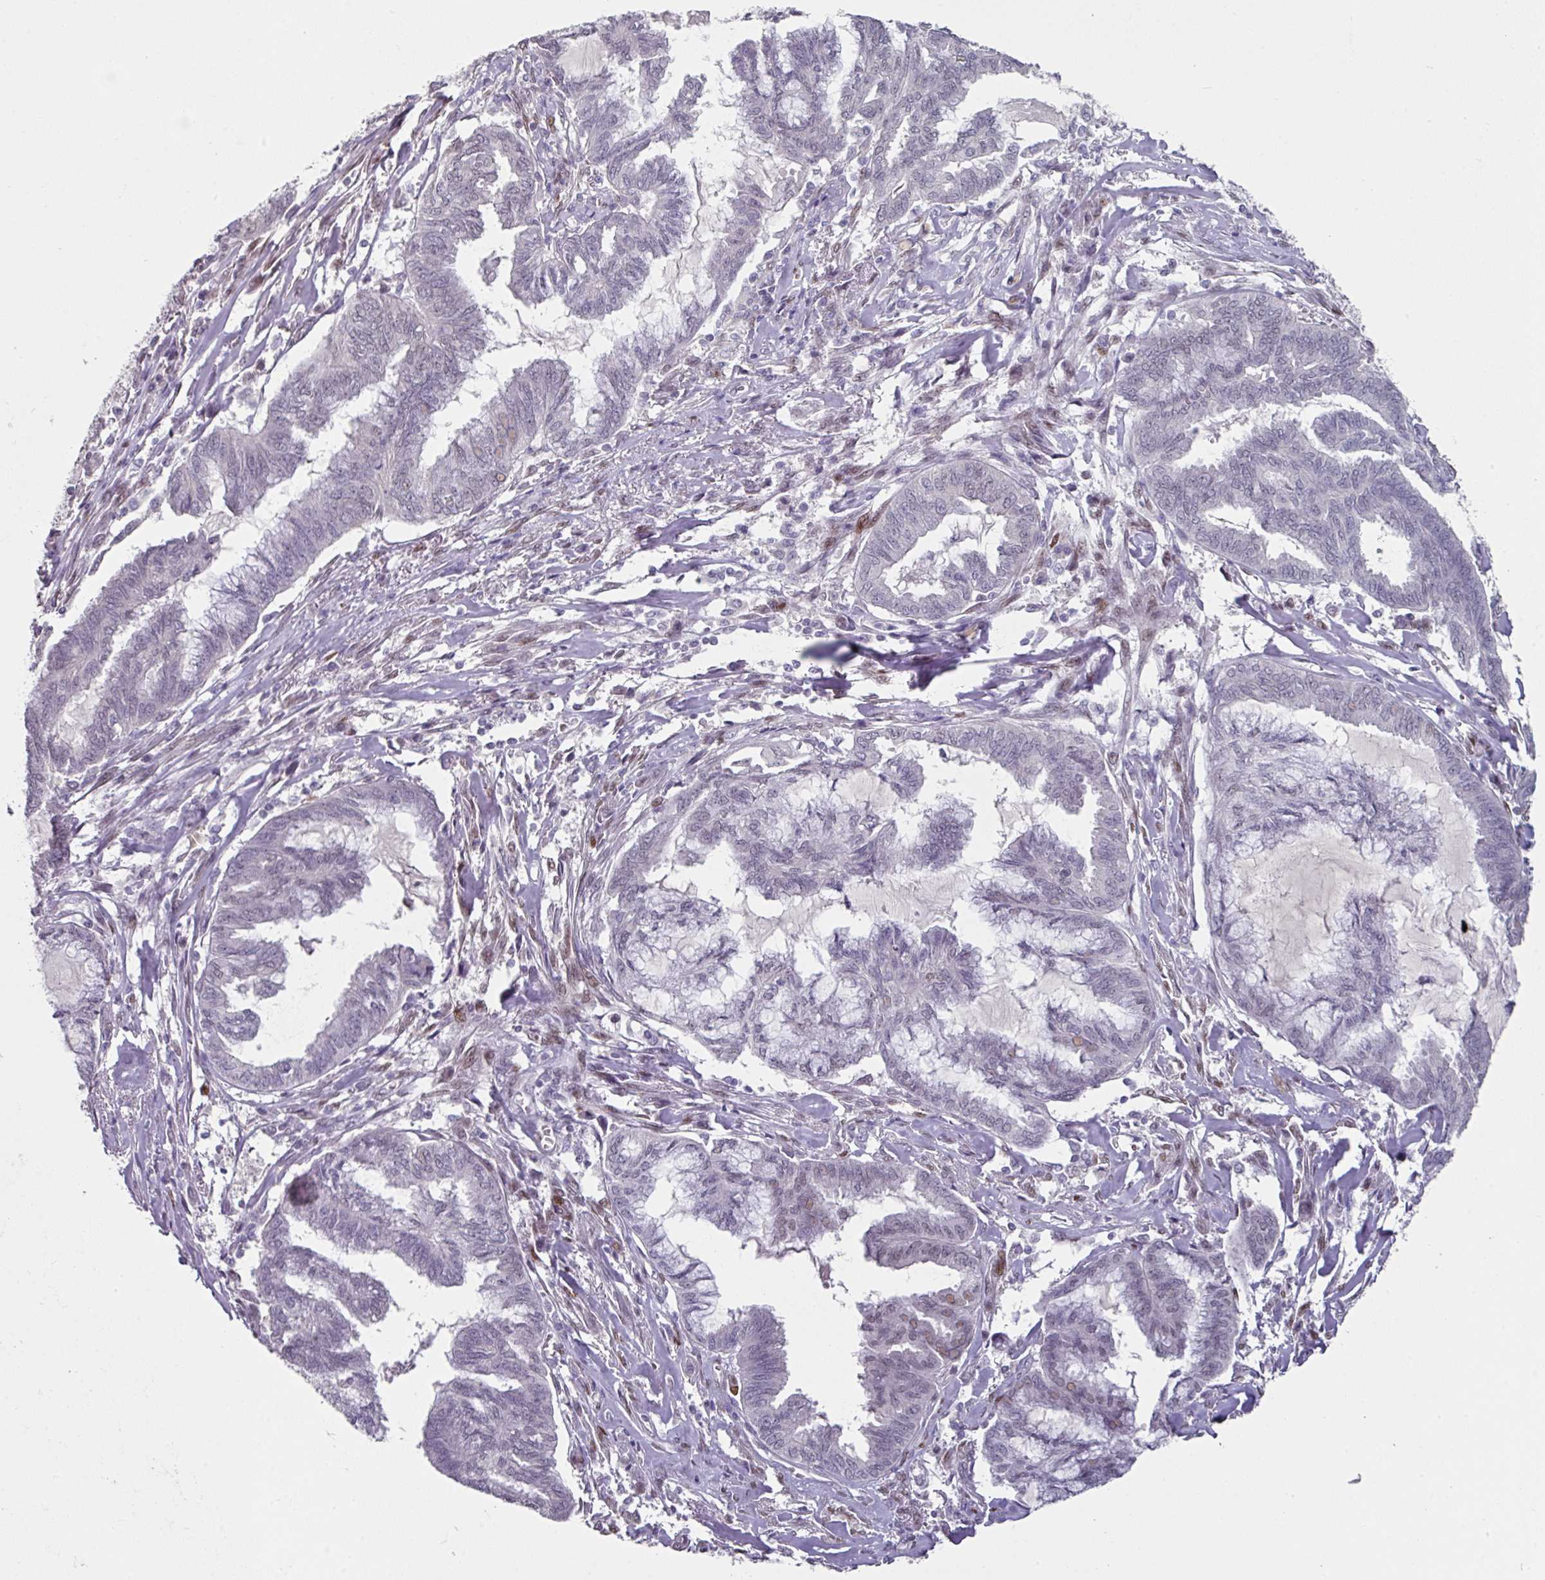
{"staining": {"intensity": "weak", "quantity": "<25%", "location": "nuclear"}, "tissue": "endometrial cancer", "cell_type": "Tumor cells", "image_type": "cancer", "snomed": [{"axis": "morphology", "description": "Adenocarcinoma, NOS"}, {"axis": "topography", "description": "Endometrium"}], "caption": "DAB (3,3'-diaminobenzidine) immunohistochemical staining of human endometrial cancer displays no significant expression in tumor cells. (Stains: DAB (3,3'-diaminobenzidine) IHC with hematoxylin counter stain, Microscopy: brightfield microscopy at high magnification).", "gene": "ELK1", "patient": {"sex": "female", "age": 86}}